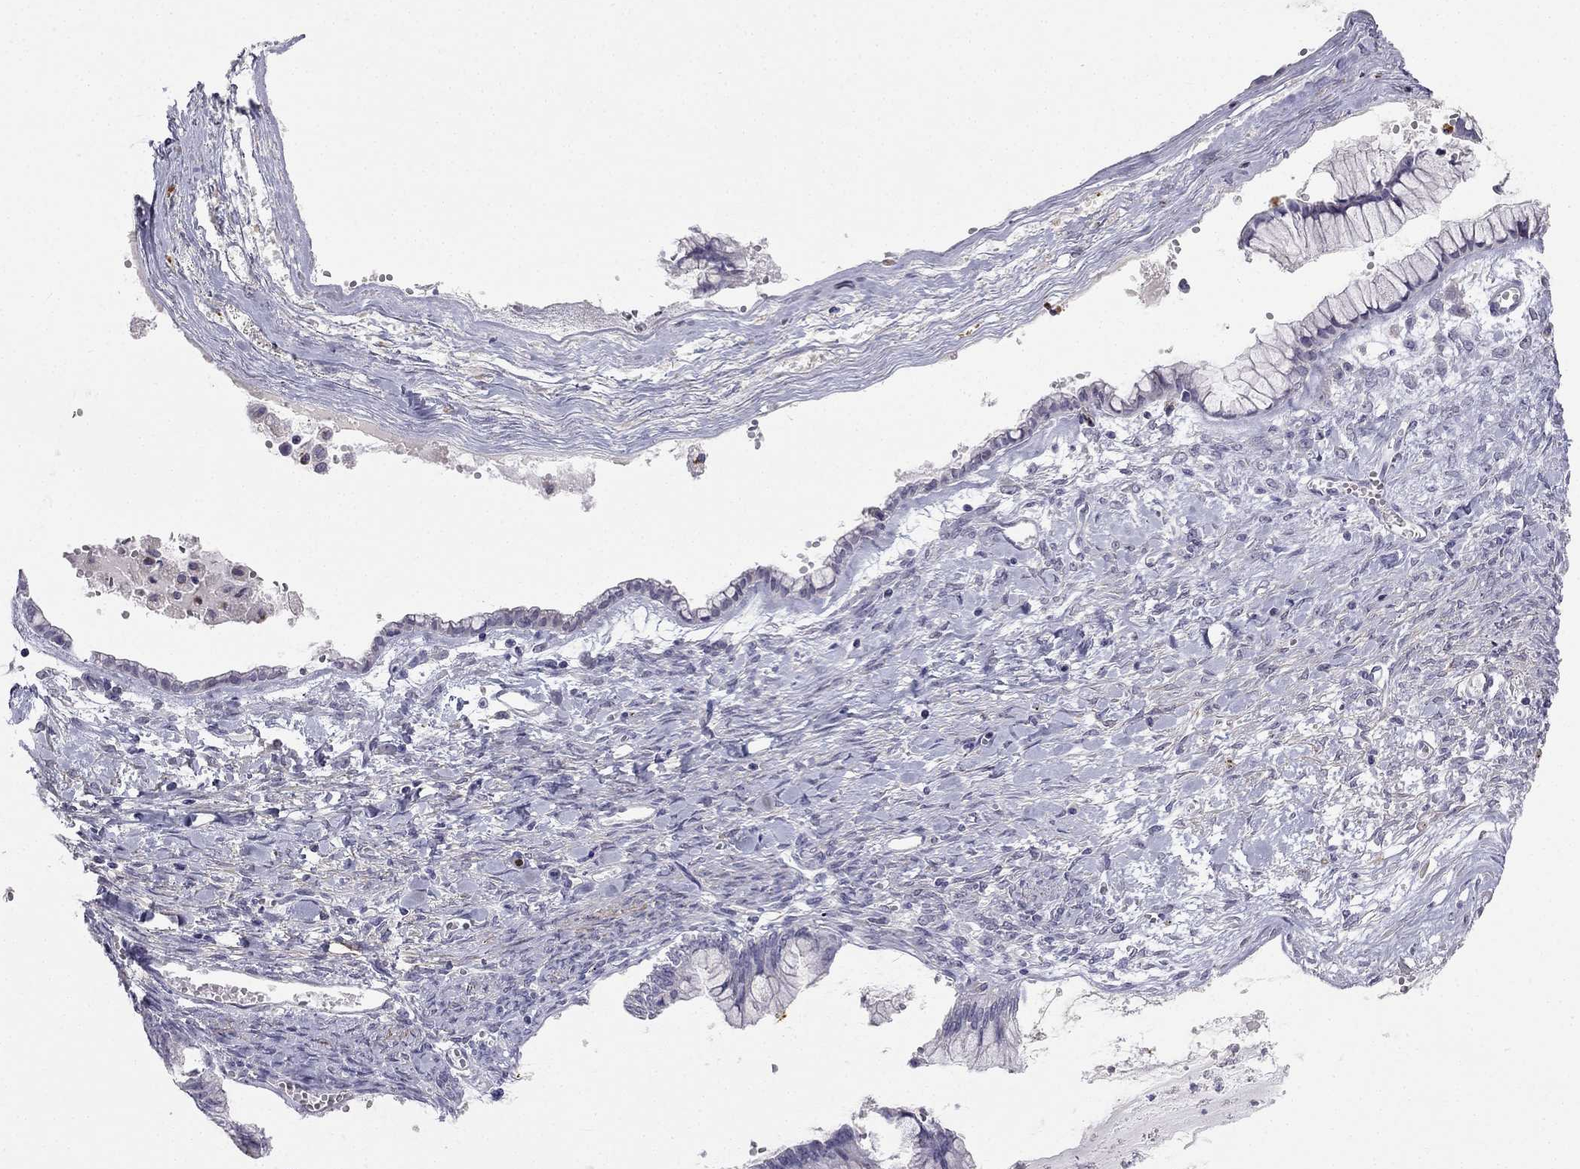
{"staining": {"intensity": "negative", "quantity": "none", "location": "none"}, "tissue": "ovarian cancer", "cell_type": "Tumor cells", "image_type": "cancer", "snomed": [{"axis": "morphology", "description": "Cystadenocarcinoma, mucinous, NOS"}, {"axis": "topography", "description": "Ovary"}], "caption": "Immunohistochemistry of ovarian cancer (mucinous cystadenocarcinoma) exhibits no positivity in tumor cells.", "gene": "C16orf89", "patient": {"sex": "female", "age": 67}}